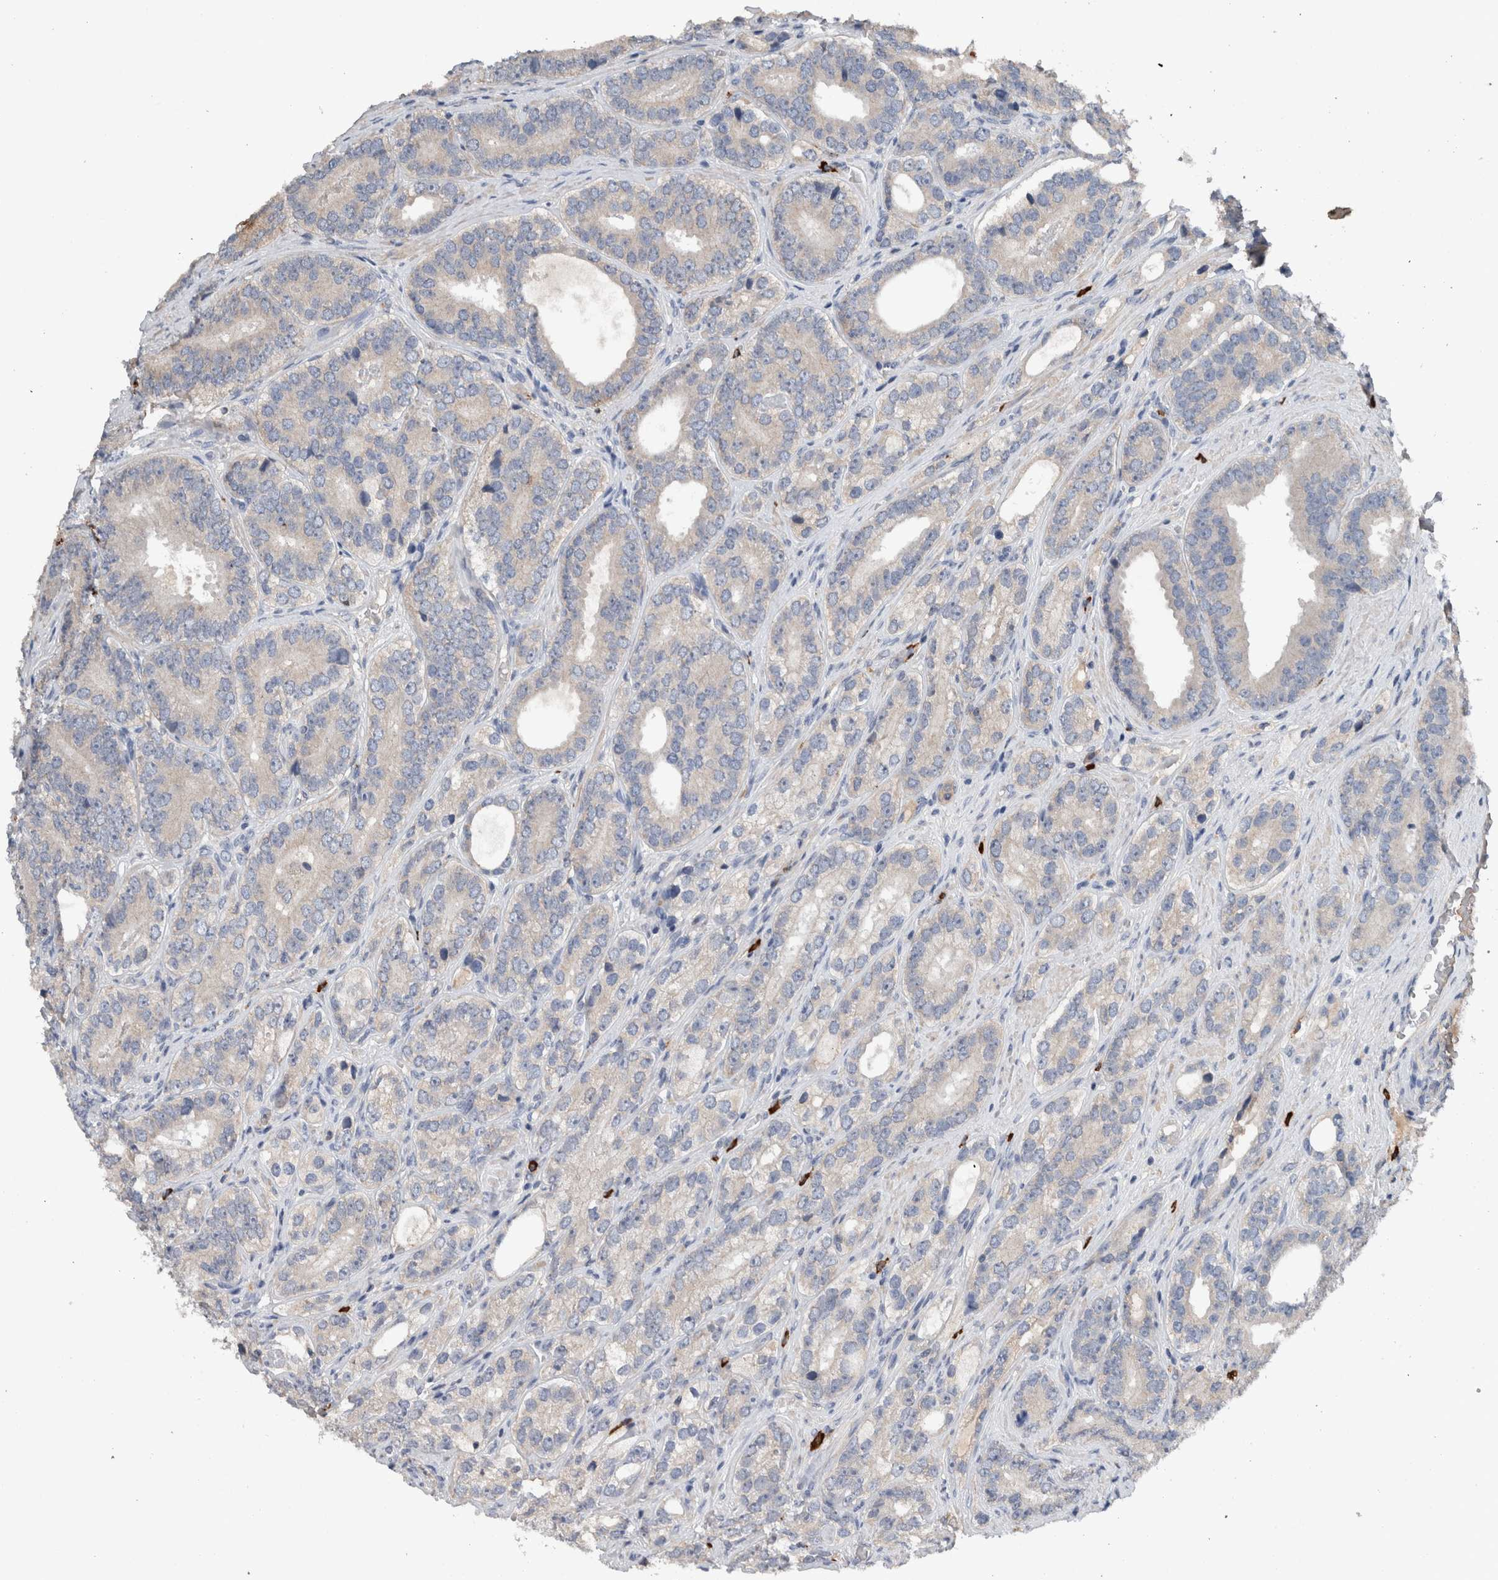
{"staining": {"intensity": "negative", "quantity": "none", "location": "none"}, "tissue": "prostate cancer", "cell_type": "Tumor cells", "image_type": "cancer", "snomed": [{"axis": "morphology", "description": "Adenocarcinoma, High grade"}, {"axis": "topography", "description": "Prostate"}], "caption": "IHC histopathology image of human prostate cancer (high-grade adenocarcinoma) stained for a protein (brown), which displays no staining in tumor cells. (Stains: DAB (3,3'-diaminobenzidine) immunohistochemistry (IHC) with hematoxylin counter stain, Microscopy: brightfield microscopy at high magnification).", "gene": "CRNN", "patient": {"sex": "male", "age": 56}}